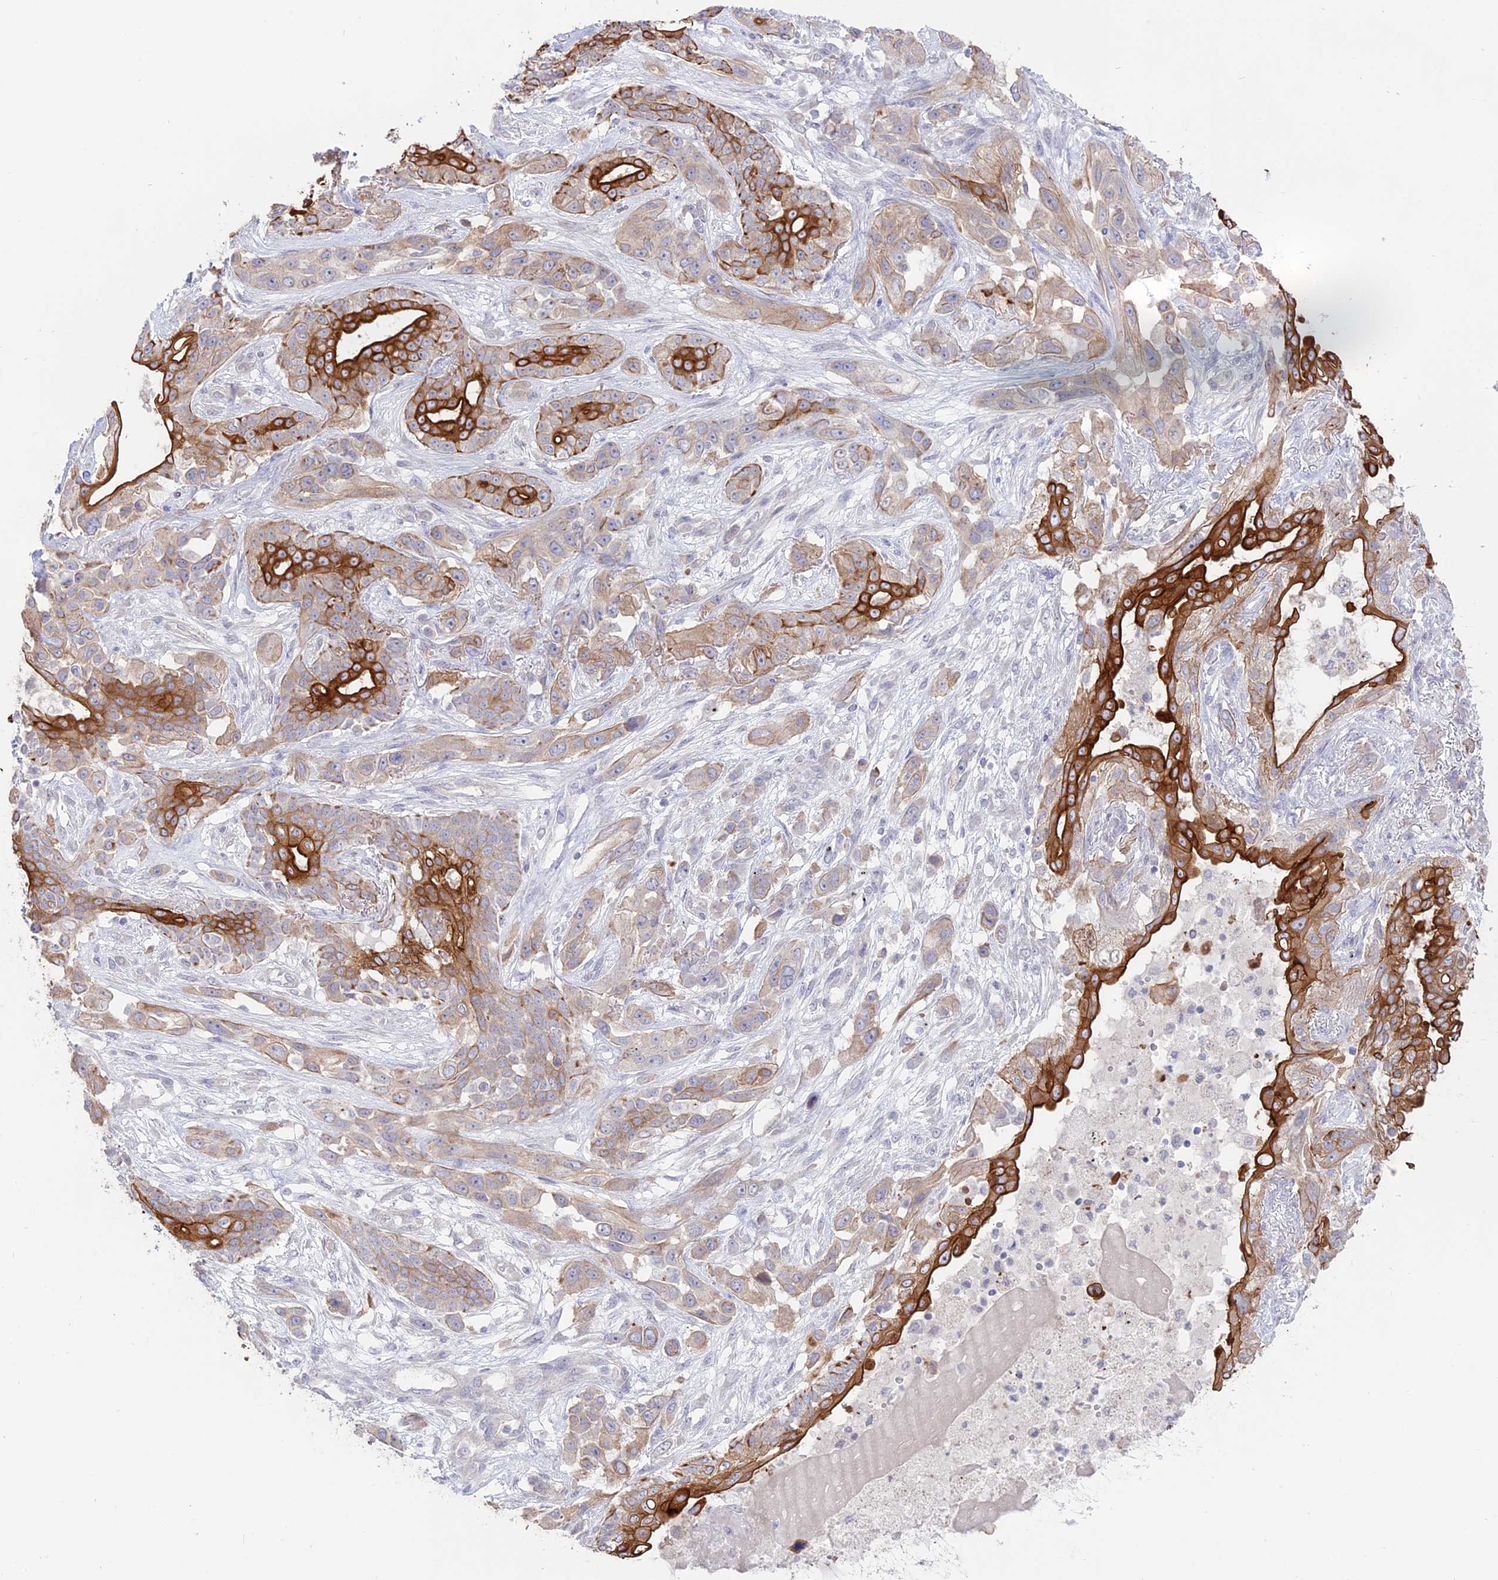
{"staining": {"intensity": "strong", "quantity": "25%-75%", "location": "cytoplasmic/membranous"}, "tissue": "lung cancer", "cell_type": "Tumor cells", "image_type": "cancer", "snomed": [{"axis": "morphology", "description": "Squamous cell carcinoma, NOS"}, {"axis": "topography", "description": "Lung"}], "caption": "Lung cancer (squamous cell carcinoma) tissue displays strong cytoplasmic/membranous staining in about 25%-75% of tumor cells, visualized by immunohistochemistry.", "gene": "MYO5B", "patient": {"sex": "female", "age": 70}}